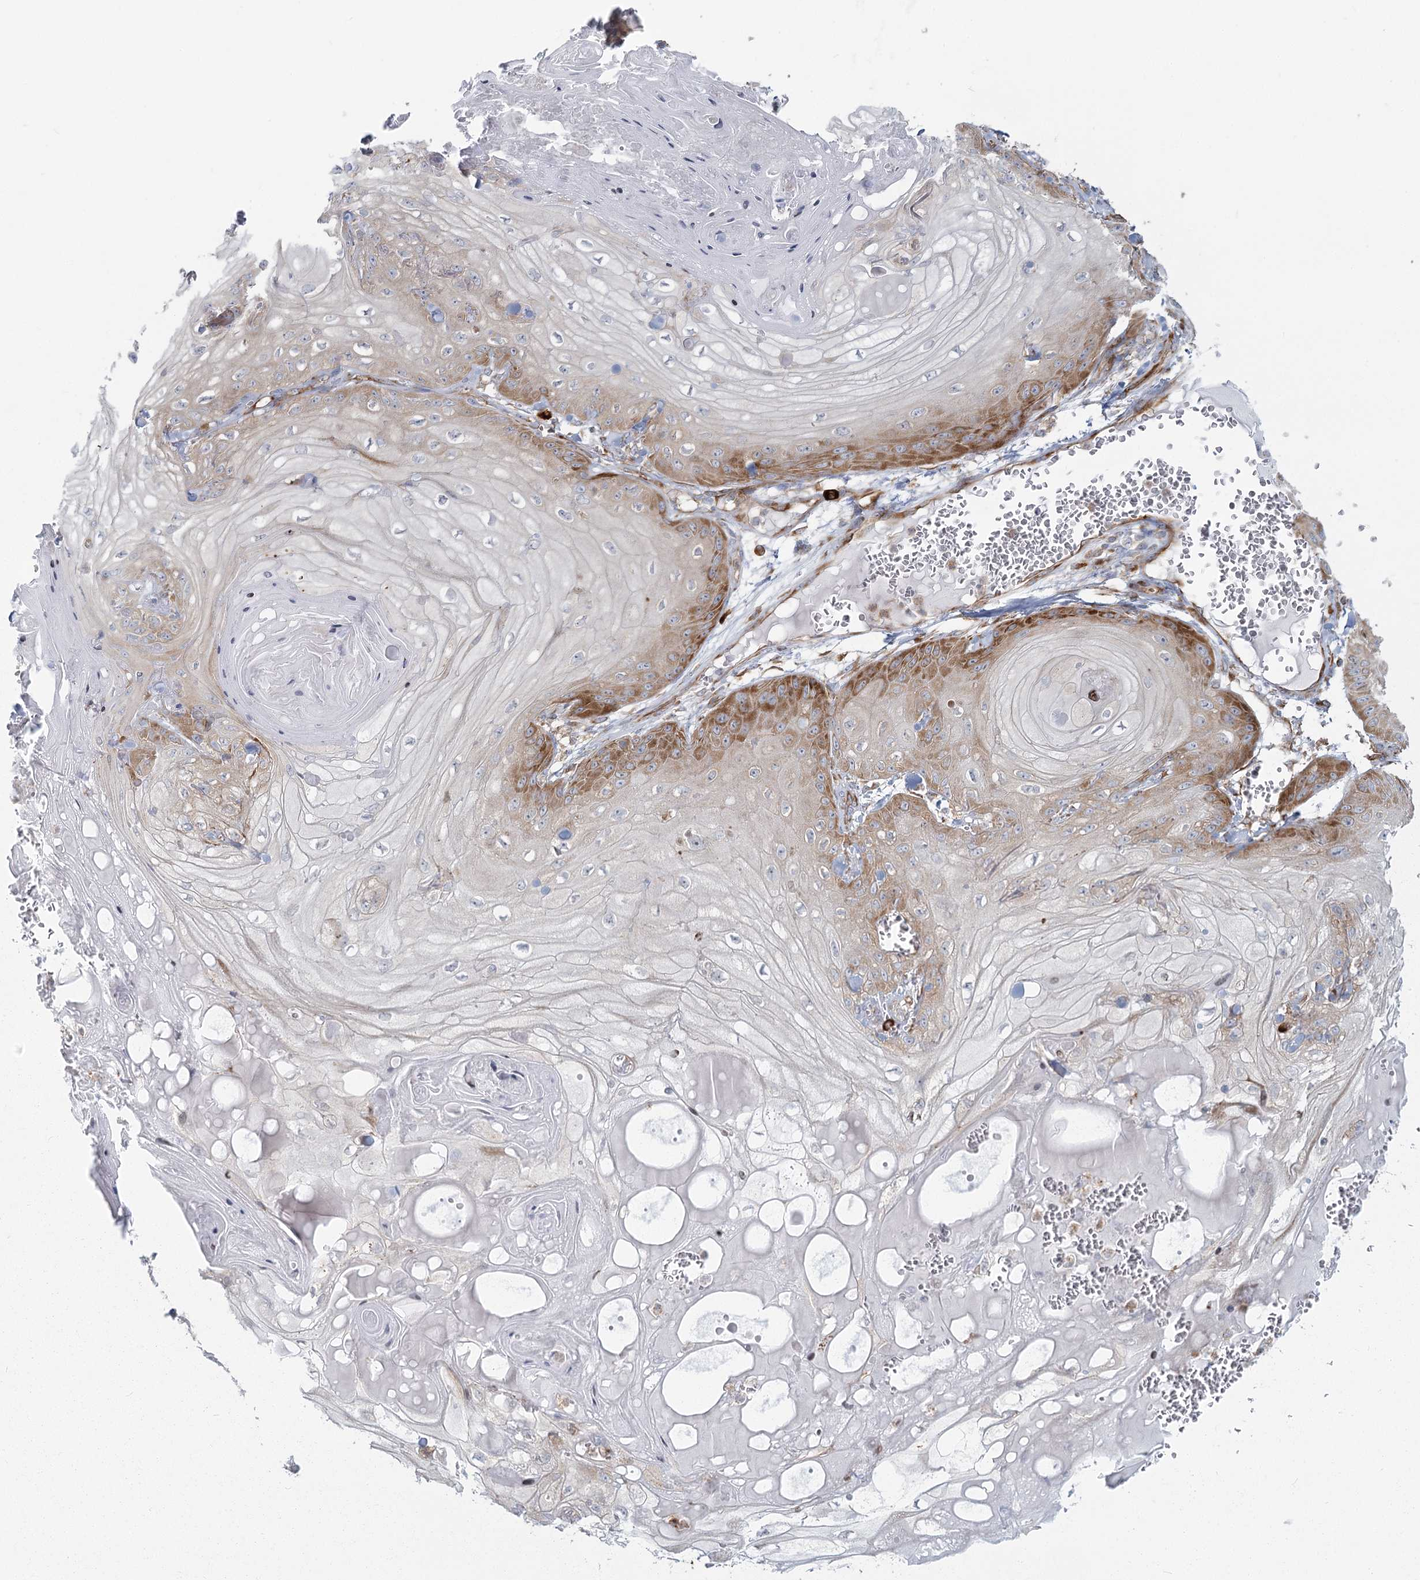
{"staining": {"intensity": "moderate", "quantity": "<25%", "location": "cytoplasmic/membranous"}, "tissue": "skin cancer", "cell_type": "Tumor cells", "image_type": "cancer", "snomed": [{"axis": "morphology", "description": "Squamous cell carcinoma, NOS"}, {"axis": "topography", "description": "Skin"}], "caption": "The histopathology image displays immunohistochemical staining of squamous cell carcinoma (skin). There is moderate cytoplasmic/membranous staining is identified in approximately <25% of tumor cells.", "gene": "HARS2", "patient": {"sex": "male", "age": 74}}